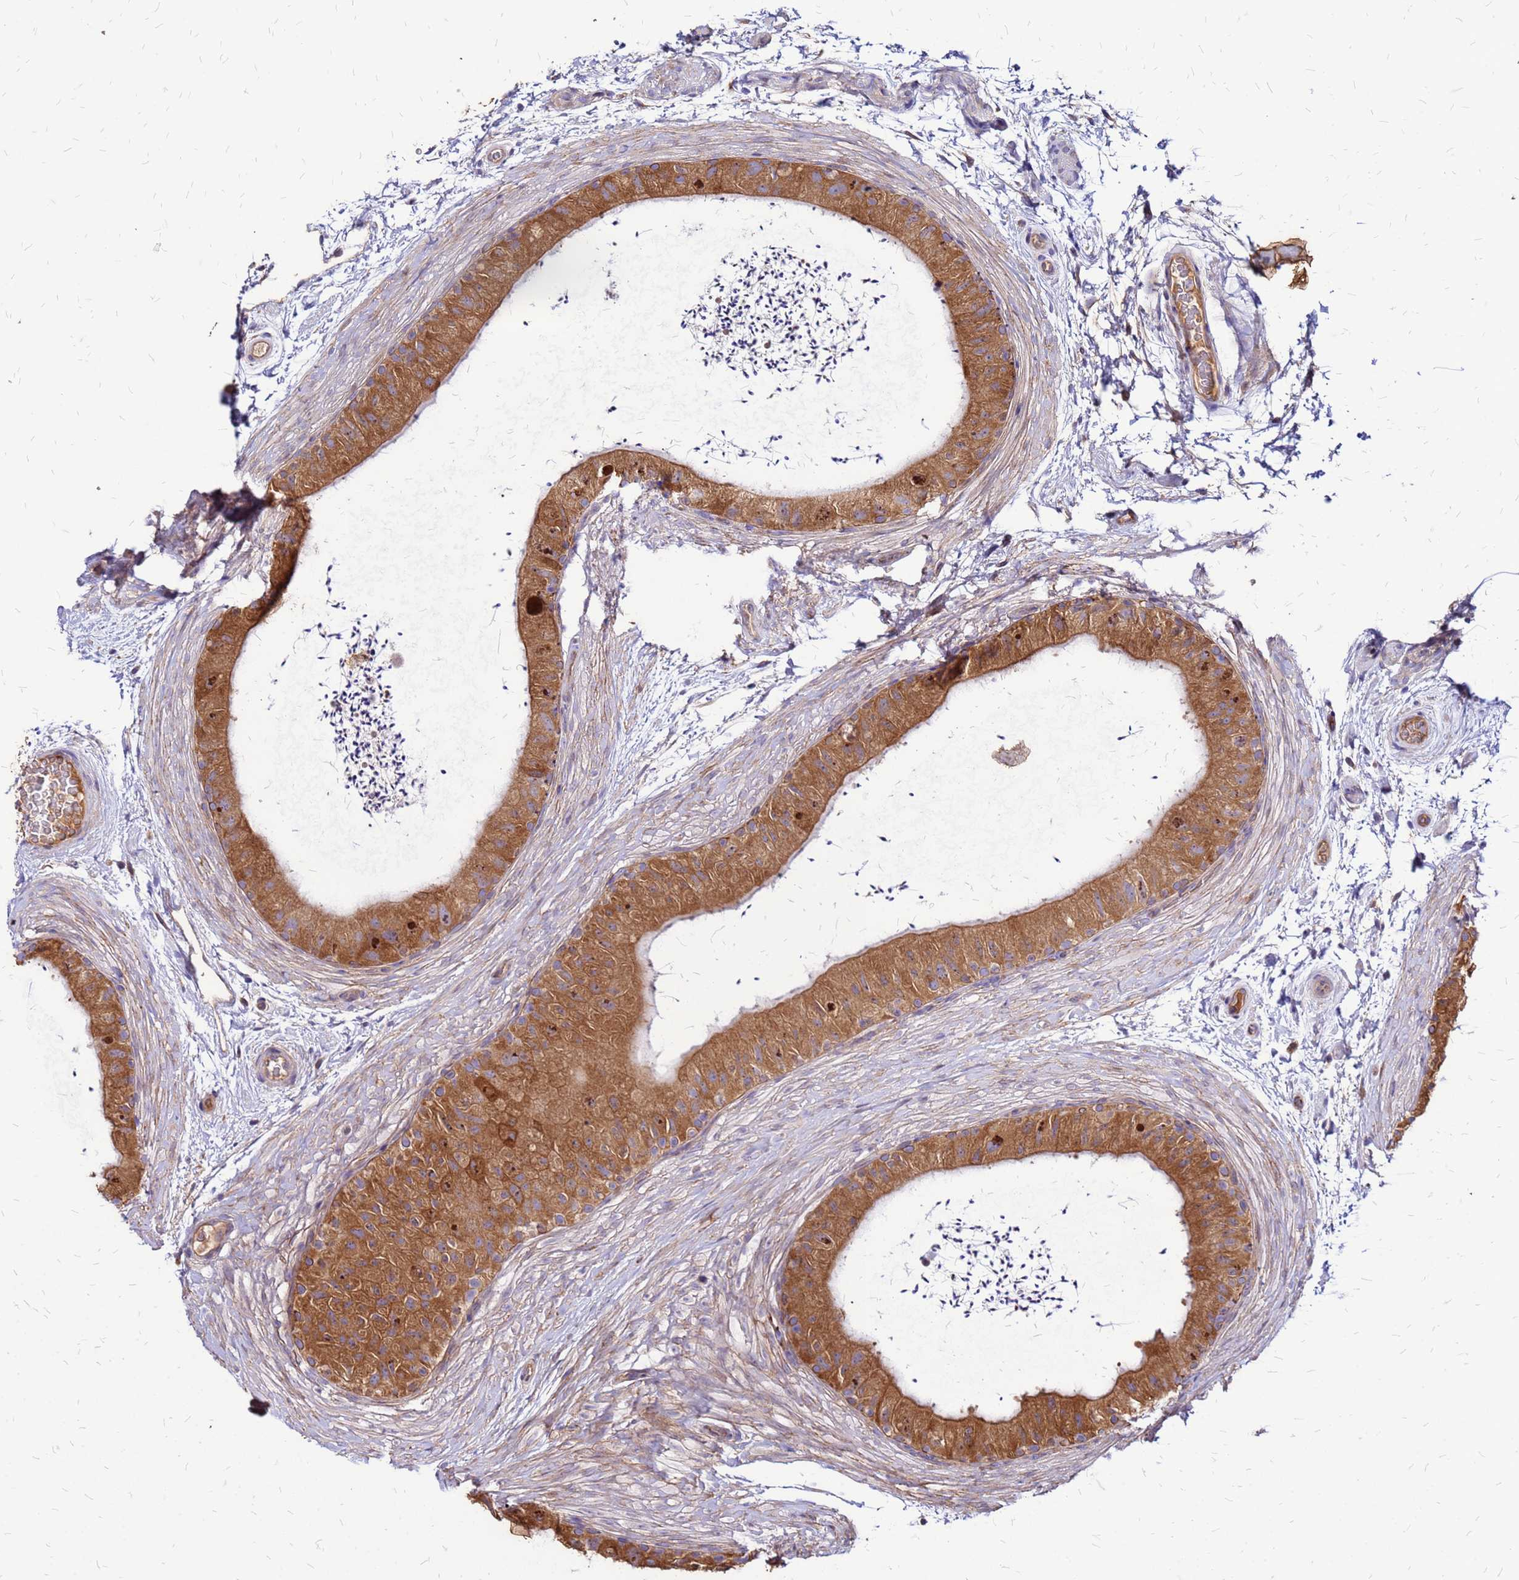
{"staining": {"intensity": "strong", "quantity": ">75%", "location": "cytoplasmic/membranous"}, "tissue": "epididymis", "cell_type": "Glandular cells", "image_type": "normal", "snomed": [{"axis": "morphology", "description": "Normal tissue, NOS"}, {"axis": "topography", "description": "Epididymis"}], "caption": "Epididymis stained with immunohistochemistry reveals strong cytoplasmic/membranous expression in approximately >75% of glandular cells. (IHC, brightfield microscopy, high magnification).", "gene": "VMO1", "patient": {"sex": "male", "age": 50}}